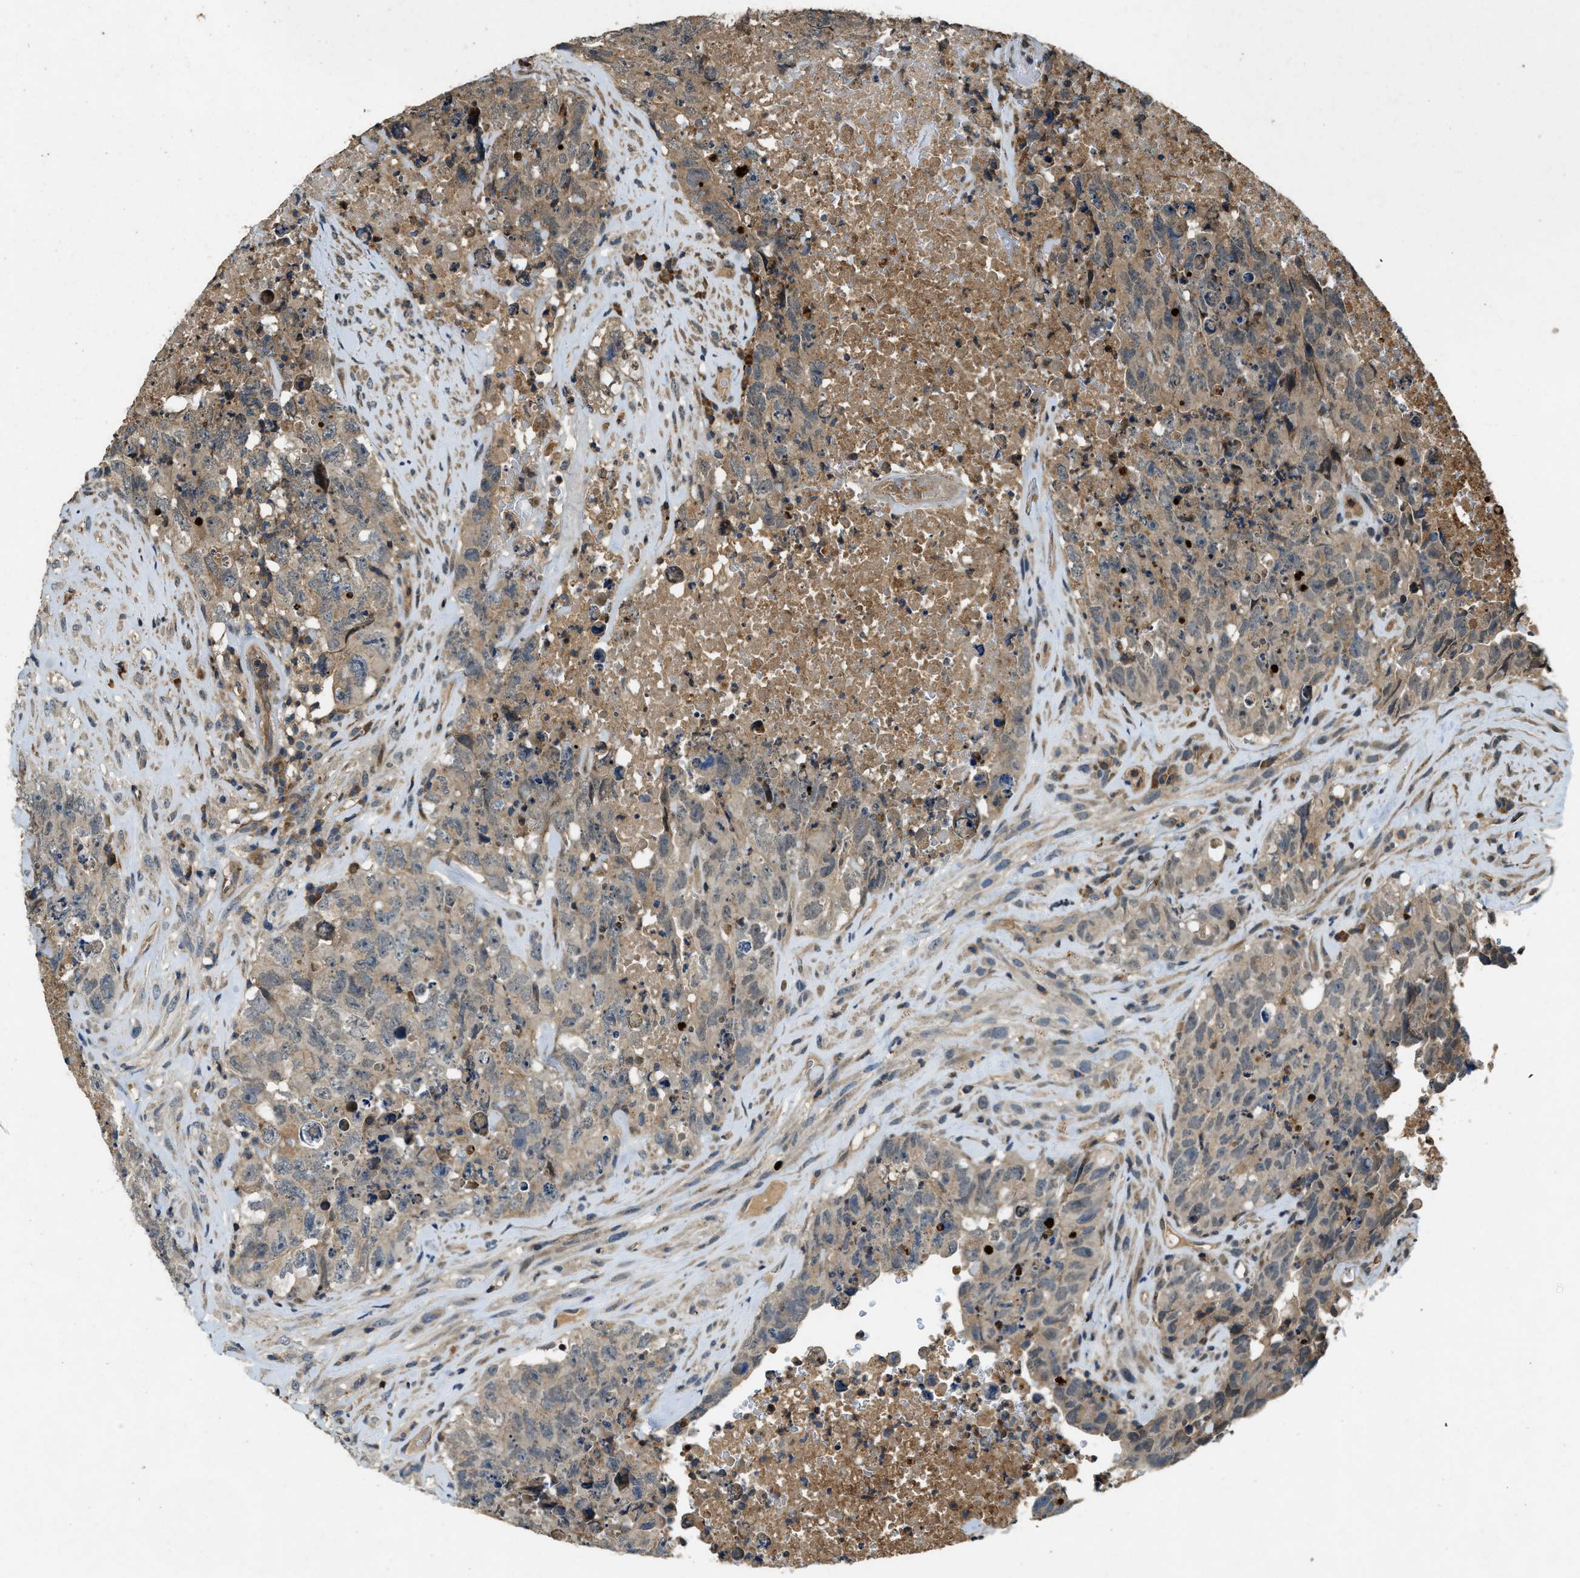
{"staining": {"intensity": "weak", "quantity": "25%-75%", "location": "cytoplasmic/membranous"}, "tissue": "testis cancer", "cell_type": "Tumor cells", "image_type": "cancer", "snomed": [{"axis": "morphology", "description": "Carcinoma, Embryonal, NOS"}, {"axis": "topography", "description": "Testis"}], "caption": "DAB (3,3'-diaminobenzidine) immunohistochemical staining of embryonal carcinoma (testis) demonstrates weak cytoplasmic/membranous protein positivity in approximately 25%-75% of tumor cells.", "gene": "ATP8B1", "patient": {"sex": "male", "age": 32}}